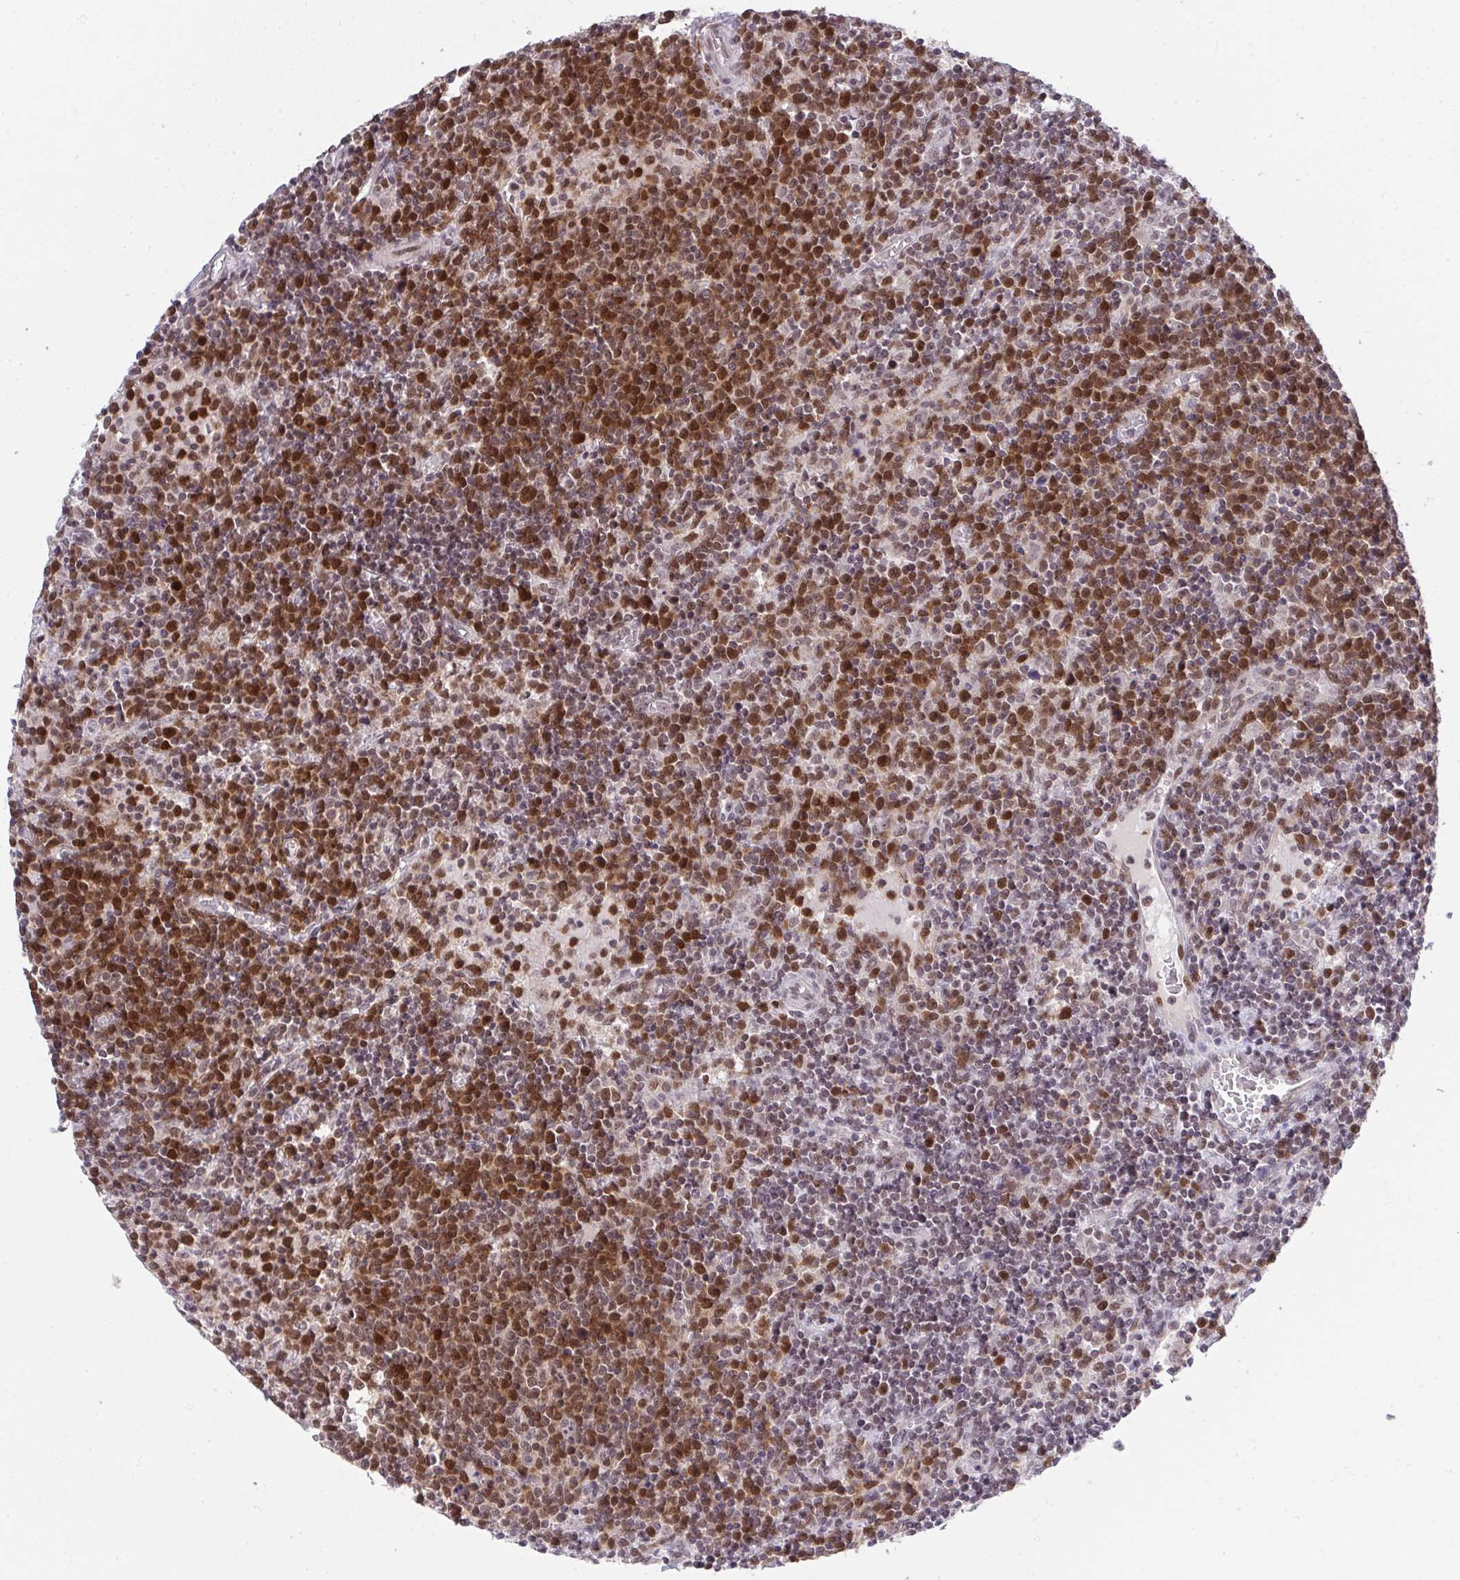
{"staining": {"intensity": "moderate", "quantity": "25%-75%", "location": "nuclear"}, "tissue": "lymphoma", "cell_type": "Tumor cells", "image_type": "cancer", "snomed": [{"axis": "morphology", "description": "Malignant lymphoma, non-Hodgkin's type, High grade"}, {"axis": "topography", "description": "Lymph node"}], "caption": "This is an image of immunohistochemistry (IHC) staining of high-grade malignant lymphoma, non-Hodgkin's type, which shows moderate positivity in the nuclear of tumor cells.", "gene": "RFC4", "patient": {"sex": "male", "age": 61}}